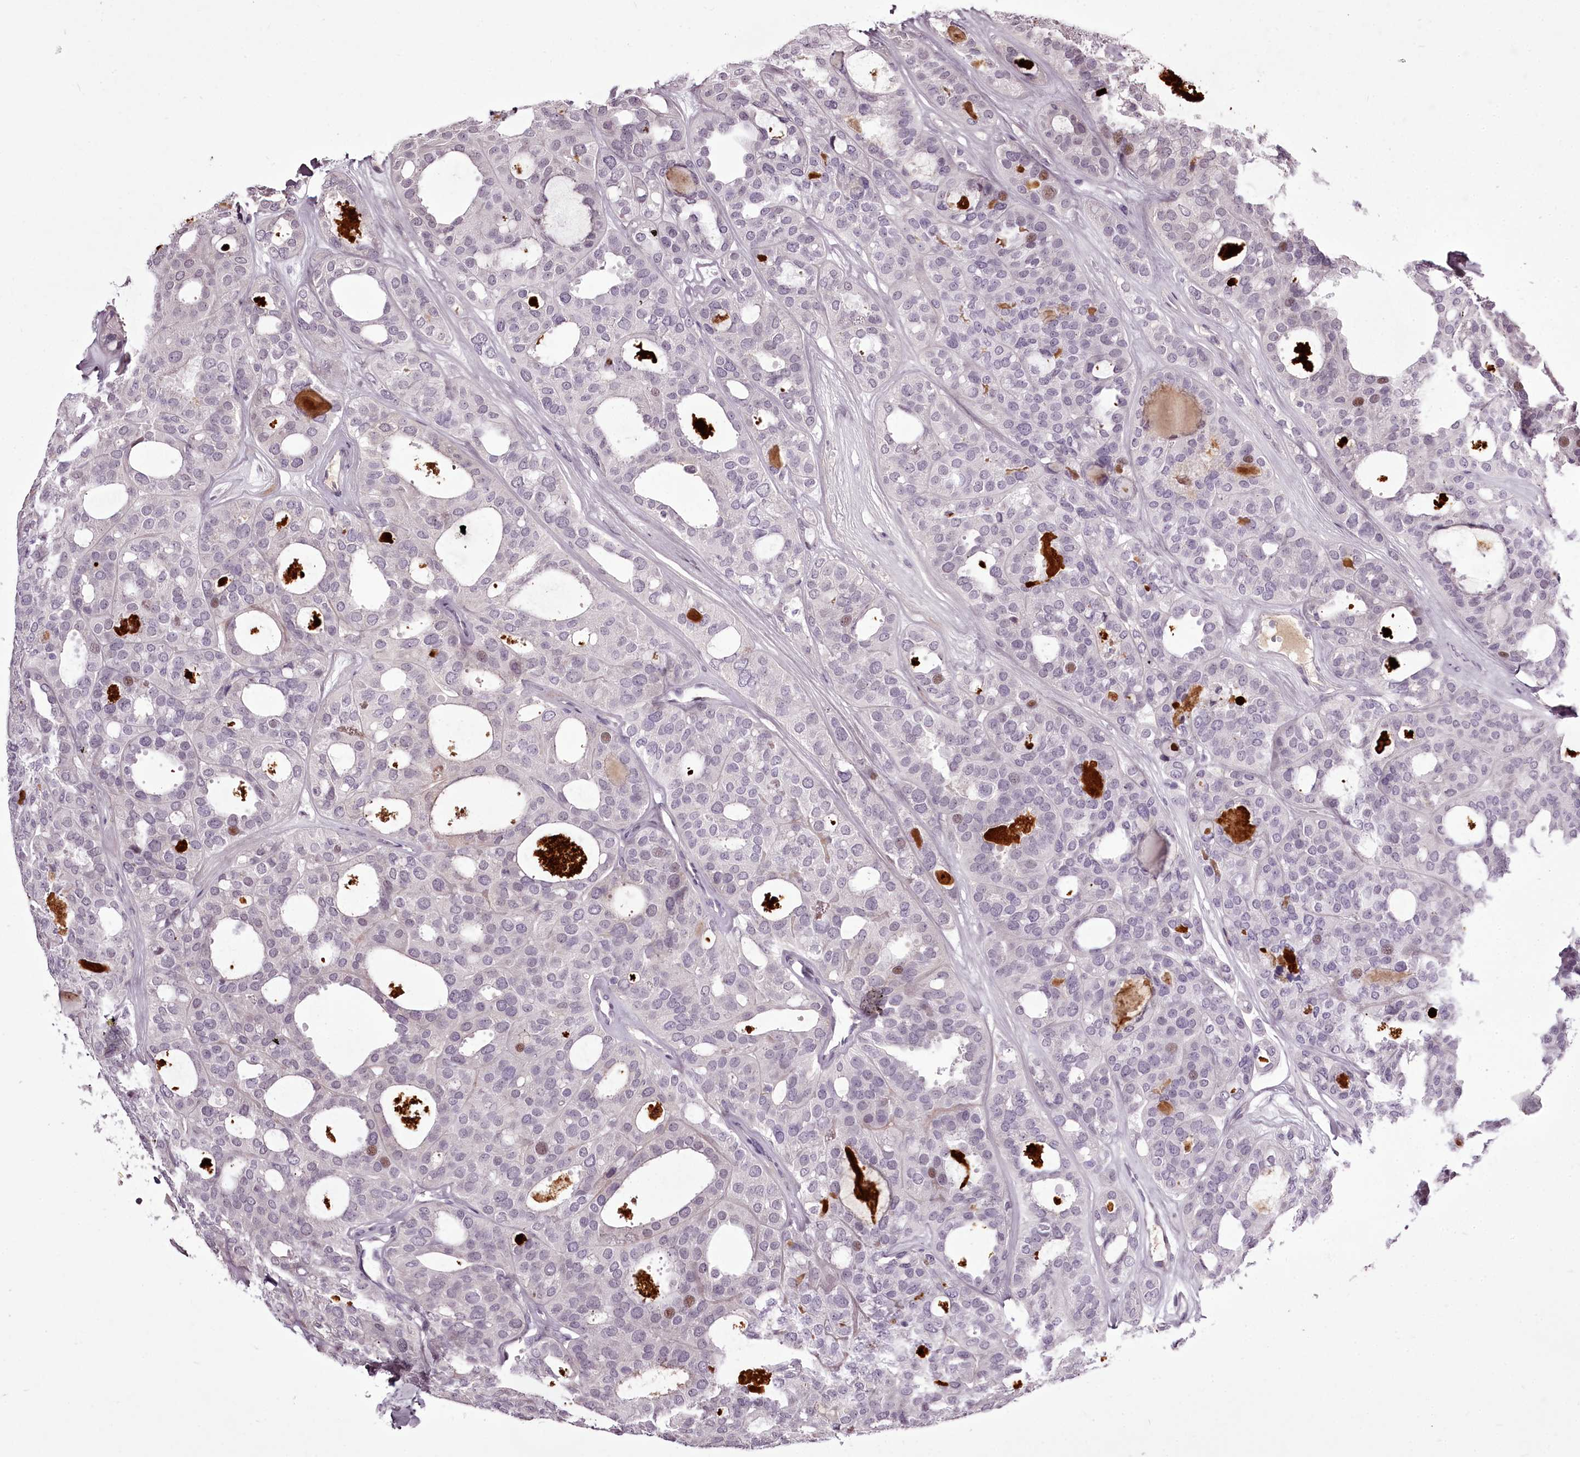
{"staining": {"intensity": "negative", "quantity": "none", "location": "none"}, "tissue": "thyroid cancer", "cell_type": "Tumor cells", "image_type": "cancer", "snomed": [{"axis": "morphology", "description": "Follicular adenoma carcinoma, NOS"}, {"axis": "topography", "description": "Thyroid gland"}], "caption": "A micrograph of thyroid follicular adenoma carcinoma stained for a protein reveals no brown staining in tumor cells. (DAB (3,3'-diaminobenzidine) immunohistochemistry (IHC) with hematoxylin counter stain).", "gene": "C1orf56", "patient": {"sex": "male", "age": 75}}